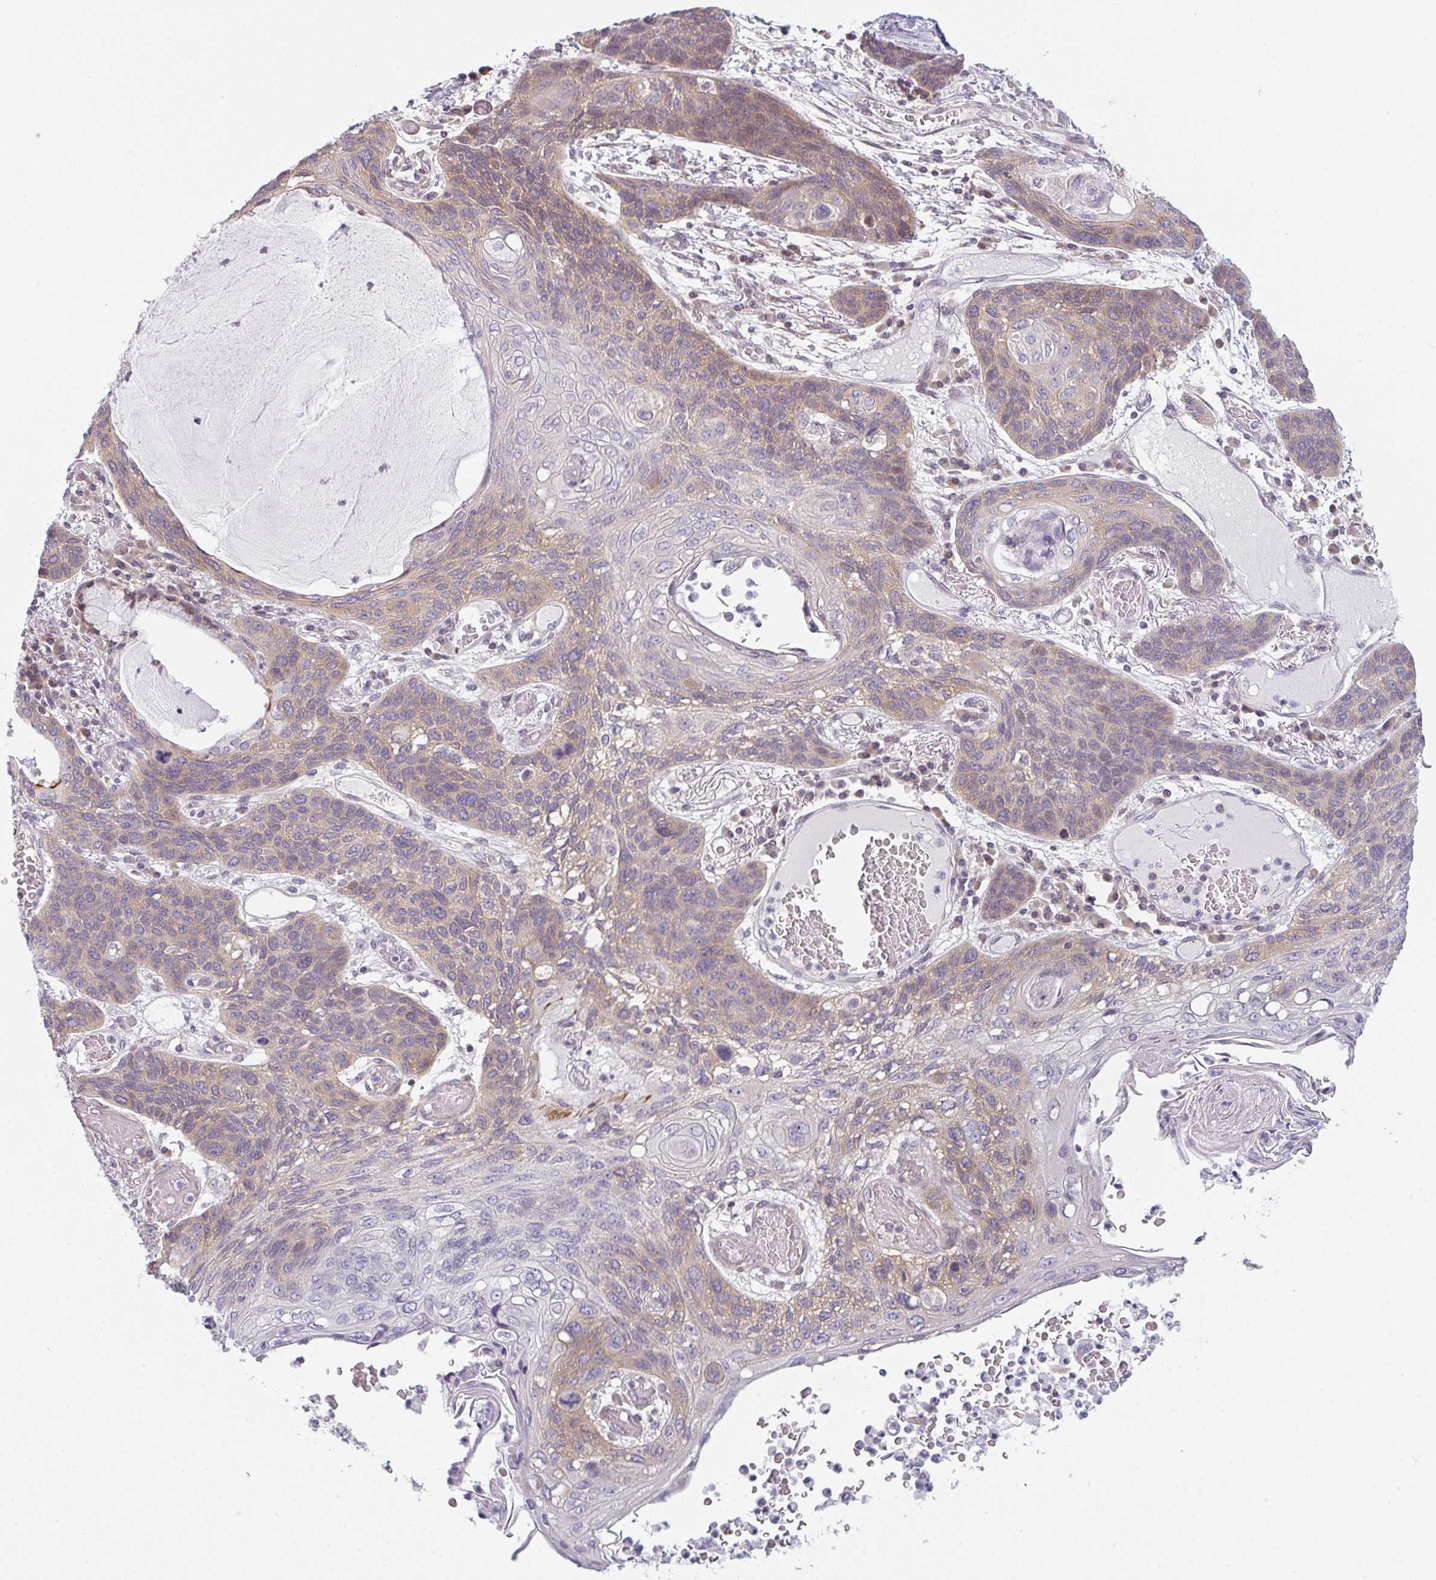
{"staining": {"intensity": "weak", "quantity": "25%-75%", "location": "cytoplasmic/membranous"}, "tissue": "lung cancer", "cell_type": "Tumor cells", "image_type": "cancer", "snomed": [{"axis": "morphology", "description": "Squamous cell carcinoma, NOS"}, {"axis": "morphology", "description": "Squamous cell carcinoma, metastatic, NOS"}, {"axis": "topography", "description": "Lymph node"}, {"axis": "topography", "description": "Lung"}], "caption": "An immunohistochemistry photomicrograph of tumor tissue is shown. Protein staining in brown labels weak cytoplasmic/membranous positivity in lung cancer within tumor cells. (IHC, brightfield microscopy, high magnification).", "gene": "TMEM237", "patient": {"sex": "male", "age": 41}}